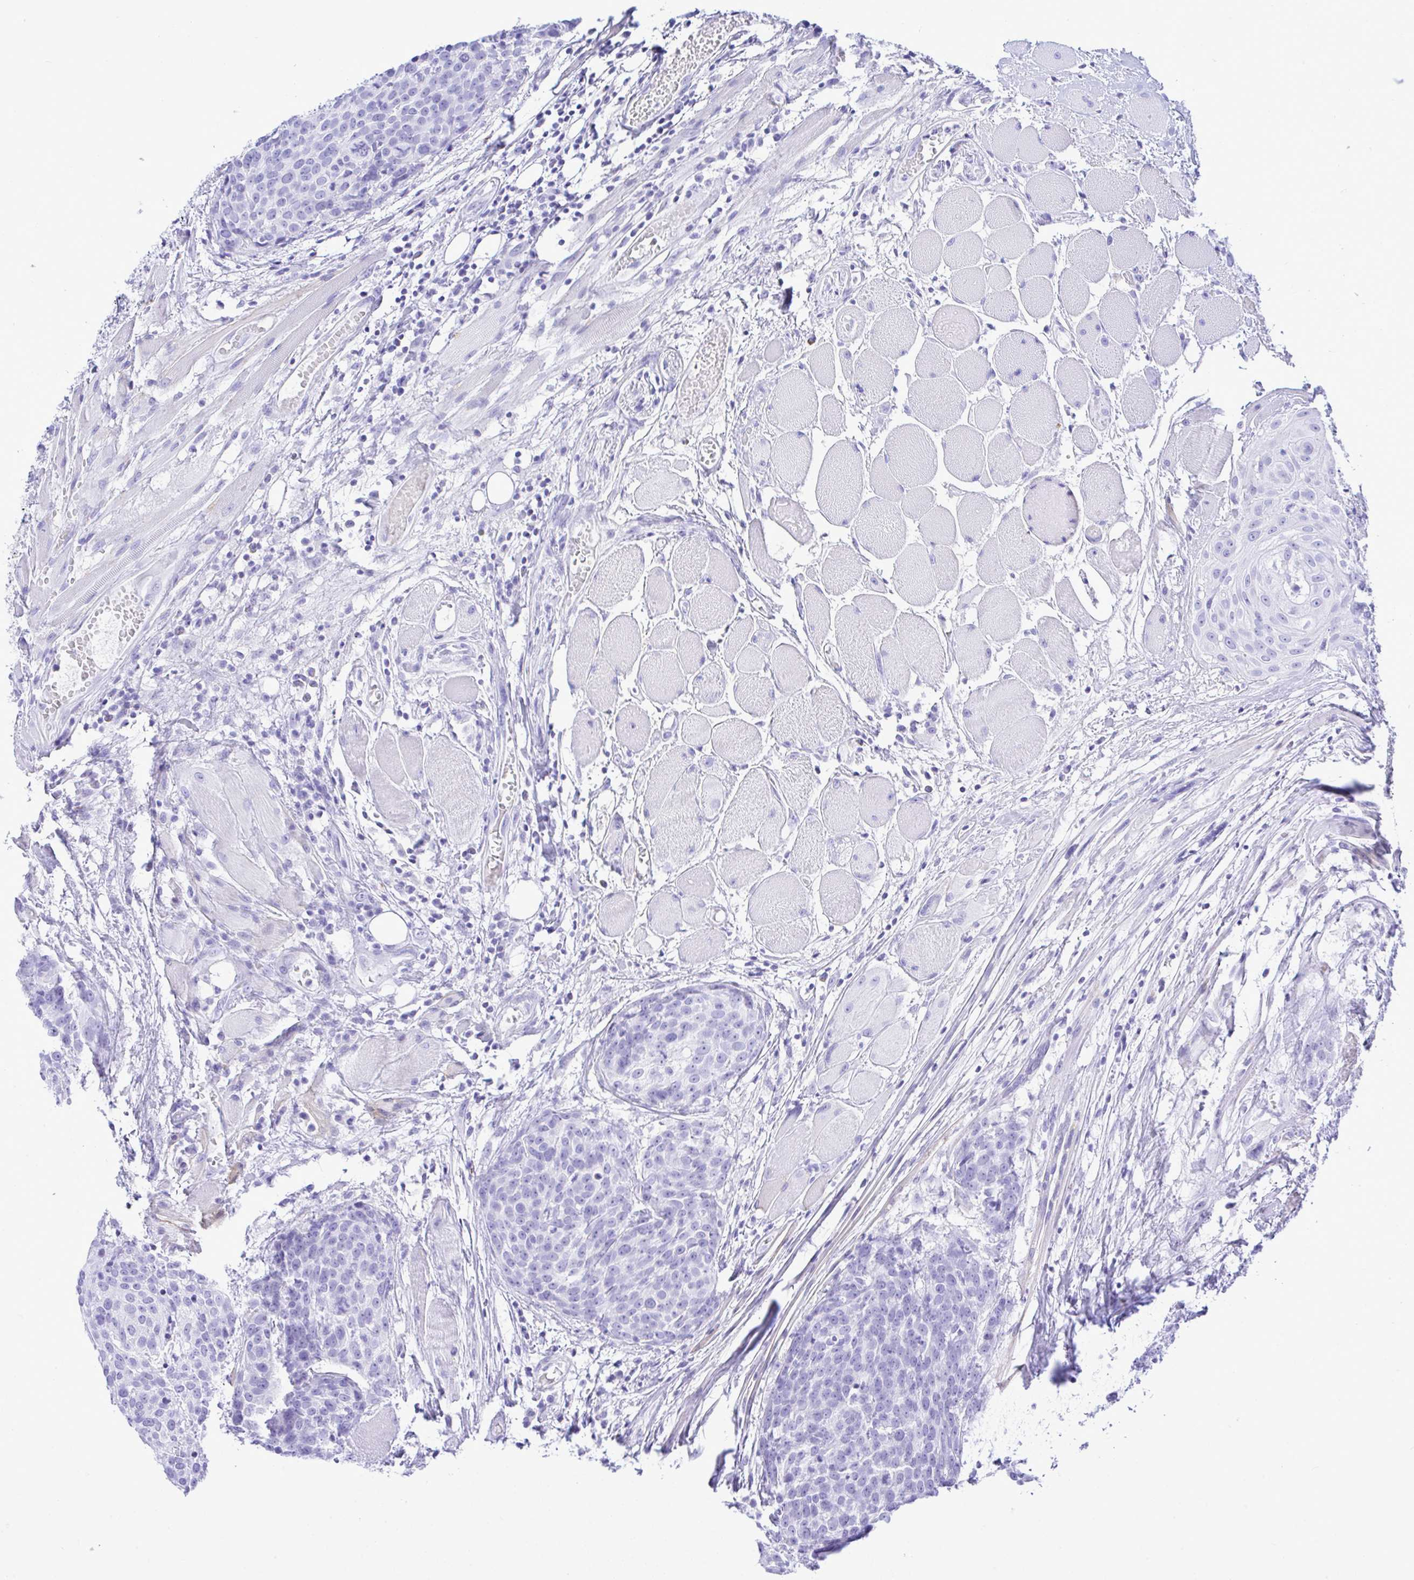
{"staining": {"intensity": "negative", "quantity": "none", "location": "none"}, "tissue": "head and neck cancer", "cell_type": "Tumor cells", "image_type": "cancer", "snomed": [{"axis": "morphology", "description": "Squamous cell carcinoma, NOS"}, {"axis": "topography", "description": "Oral tissue"}, {"axis": "topography", "description": "Head-Neck"}], "caption": "Immunohistochemistry histopathology image of human head and neck squamous cell carcinoma stained for a protein (brown), which shows no staining in tumor cells.", "gene": "SELENOV", "patient": {"sex": "male", "age": 64}}